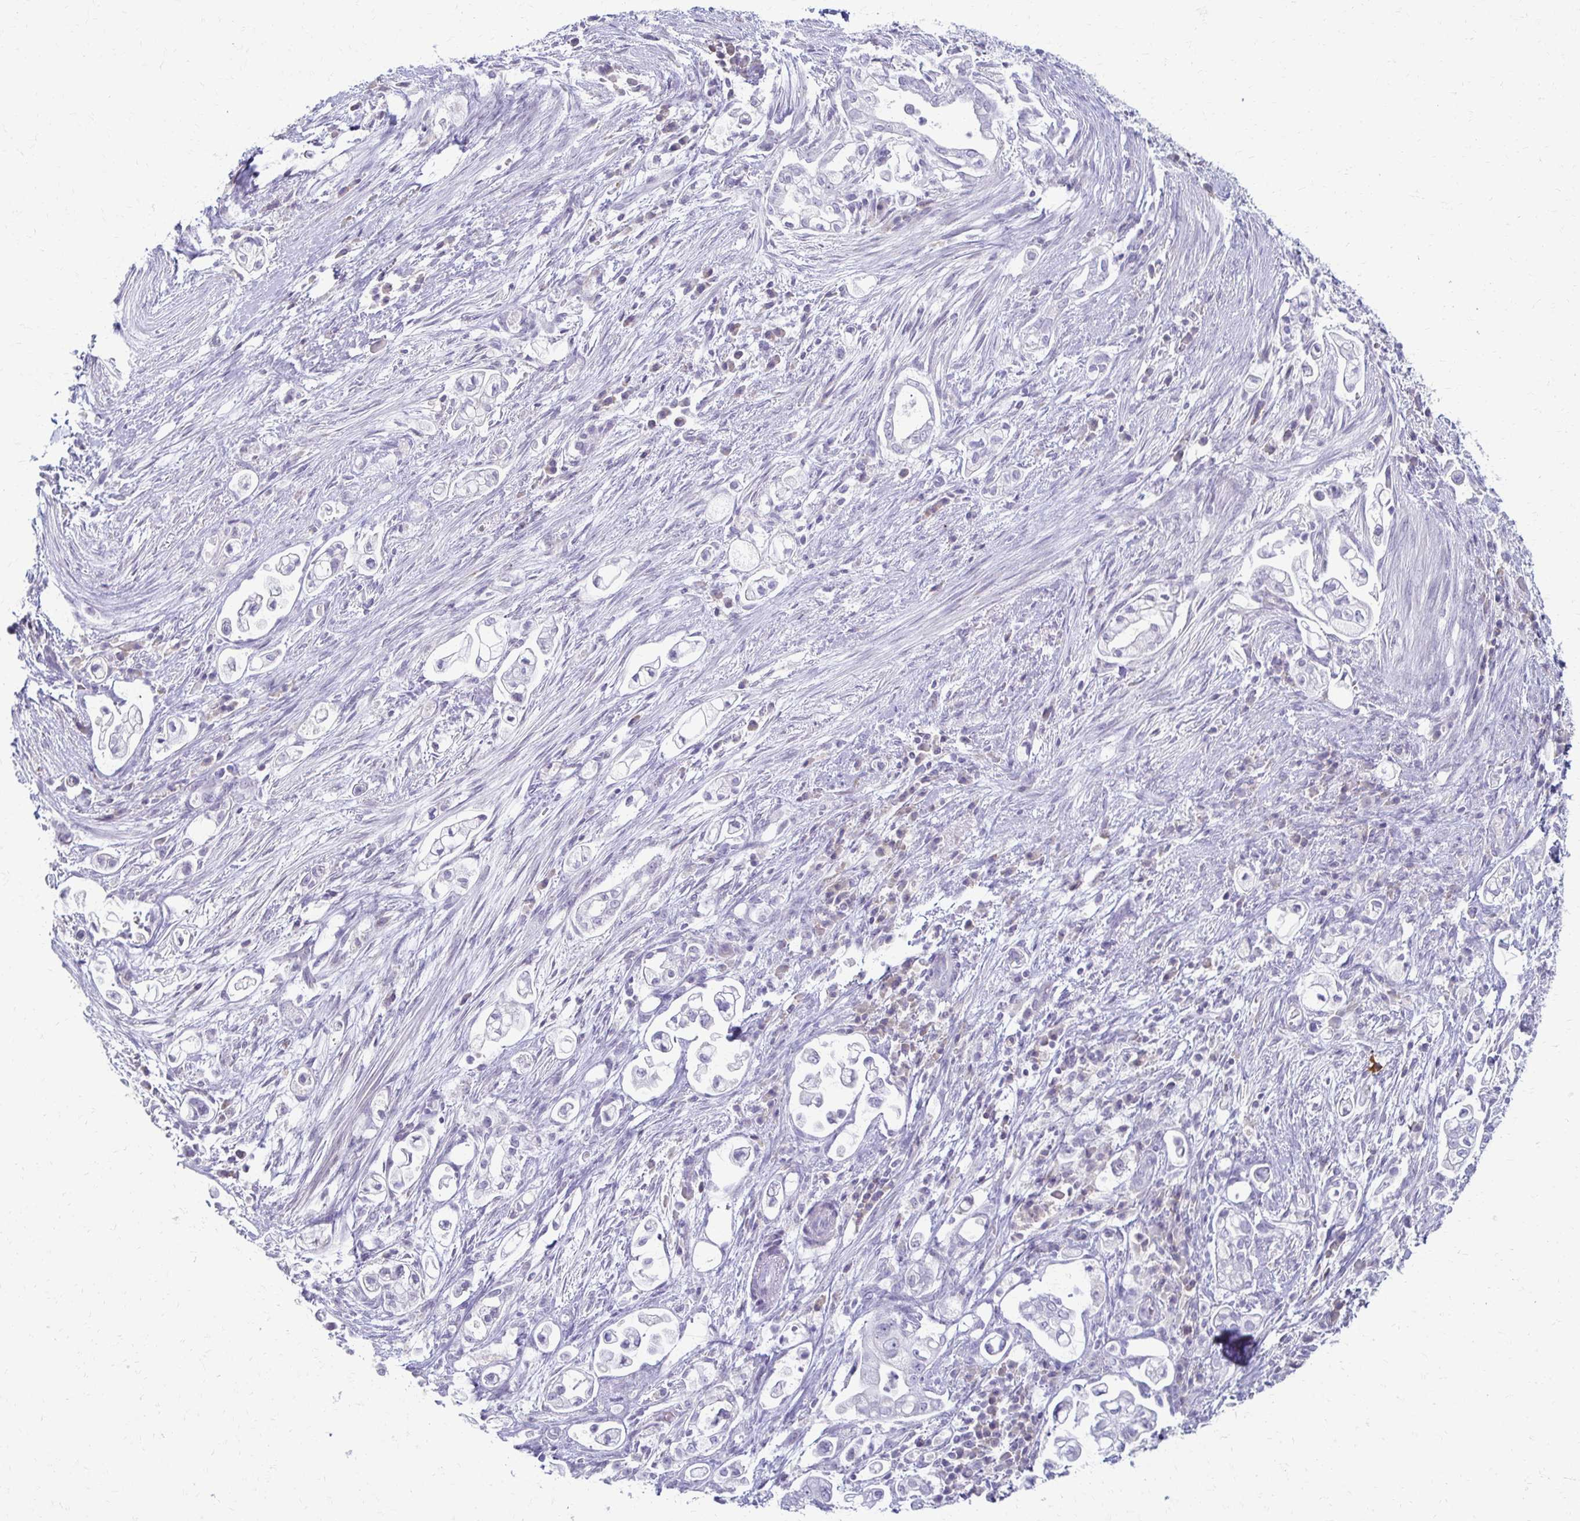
{"staining": {"intensity": "negative", "quantity": "none", "location": "none"}, "tissue": "pancreatic cancer", "cell_type": "Tumor cells", "image_type": "cancer", "snomed": [{"axis": "morphology", "description": "Adenocarcinoma, NOS"}, {"axis": "topography", "description": "Pancreas"}], "caption": "Immunohistochemistry (IHC) image of pancreatic cancer stained for a protein (brown), which shows no positivity in tumor cells. The staining was performed using DAB to visualize the protein expression in brown, while the nuclei were stained in blue with hematoxylin (Magnification: 20x).", "gene": "FCGR2B", "patient": {"sex": "female", "age": 69}}